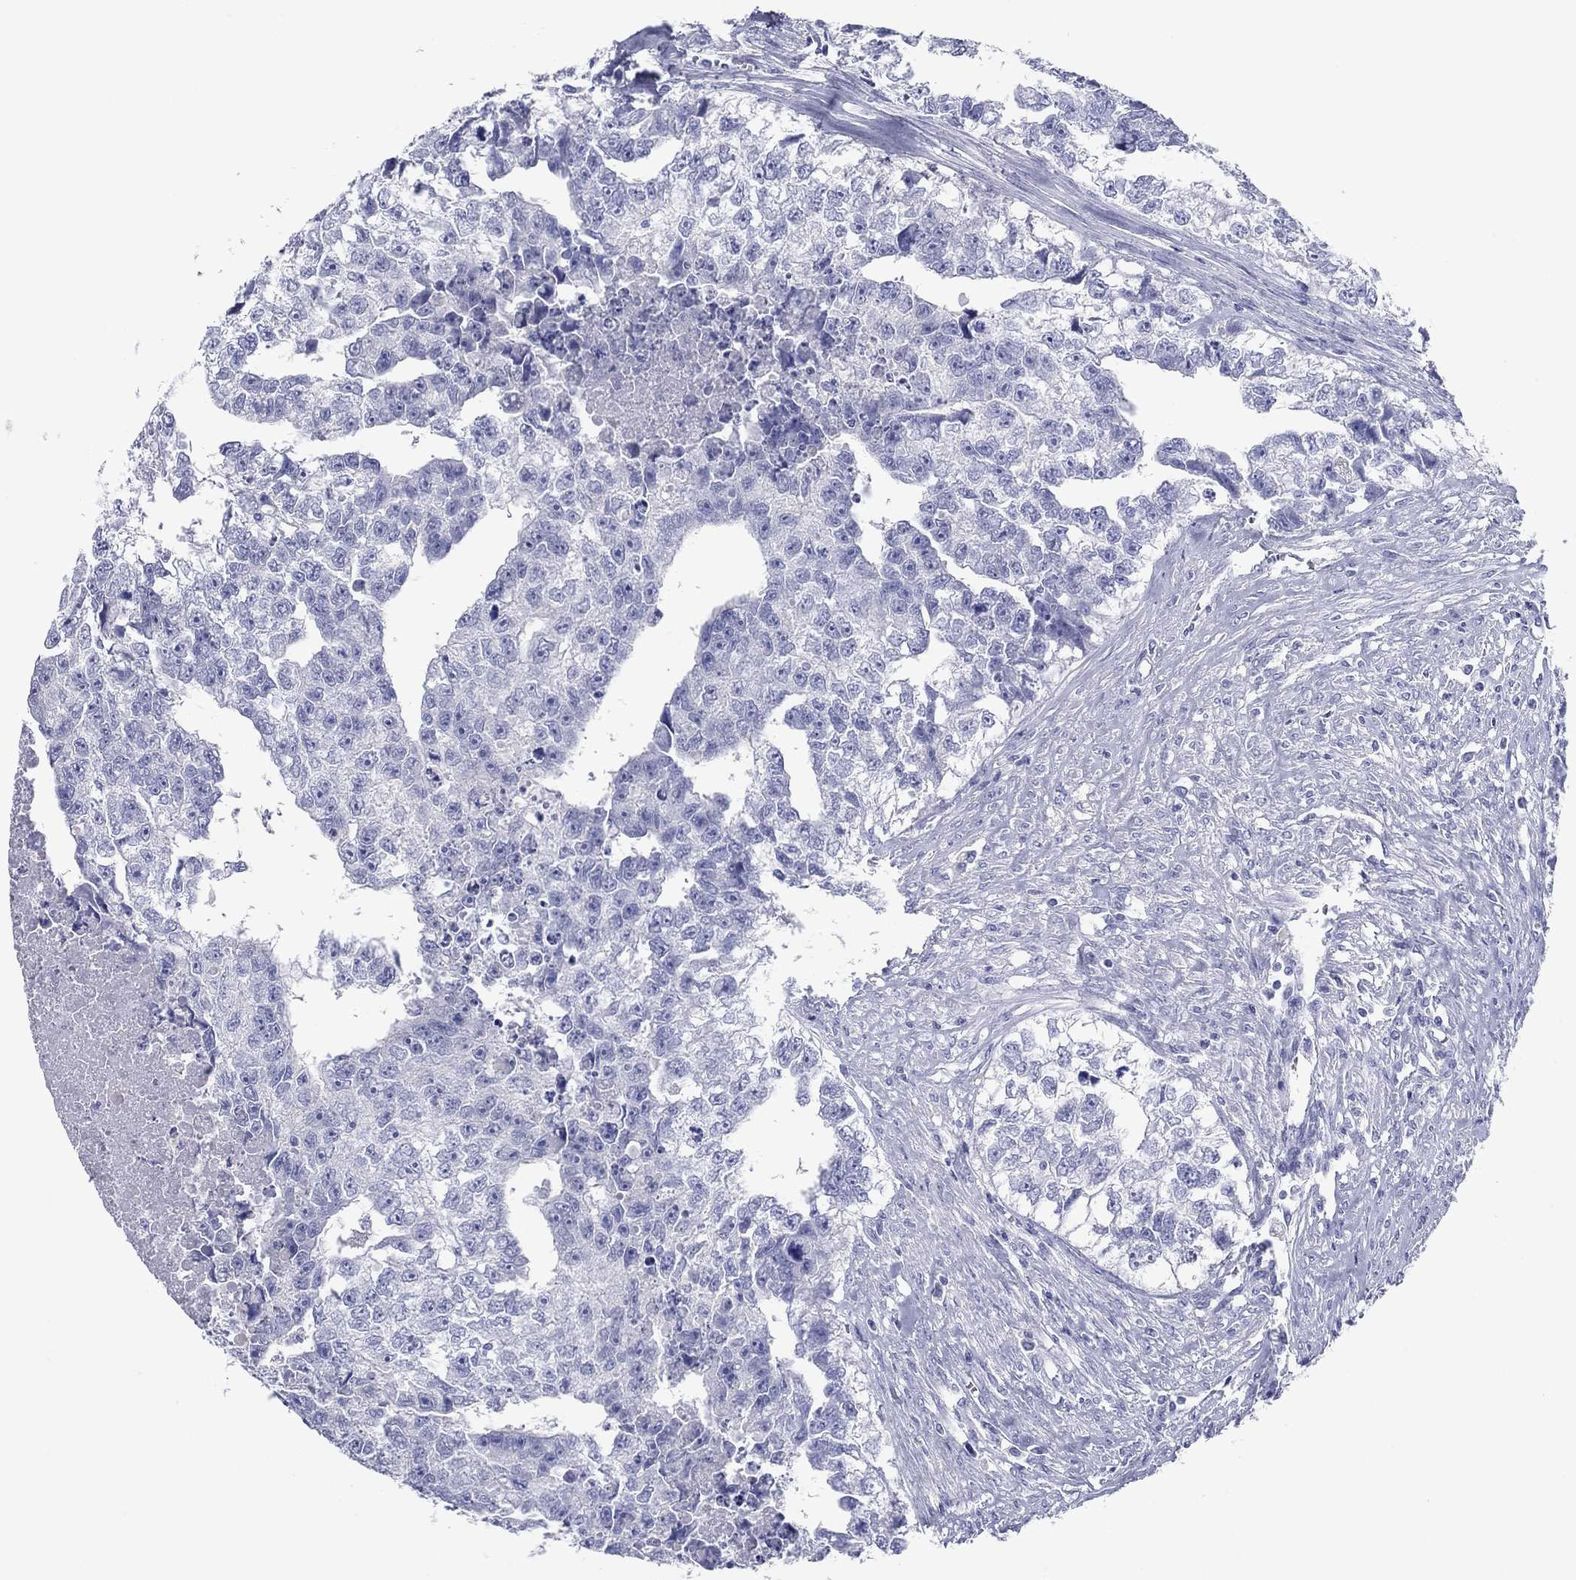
{"staining": {"intensity": "negative", "quantity": "none", "location": "none"}, "tissue": "testis cancer", "cell_type": "Tumor cells", "image_type": "cancer", "snomed": [{"axis": "morphology", "description": "Carcinoma, Embryonal, NOS"}, {"axis": "morphology", "description": "Teratoma, malignant, NOS"}, {"axis": "topography", "description": "Testis"}], "caption": "DAB immunohistochemical staining of human testis teratoma (malignant) reveals no significant positivity in tumor cells.", "gene": "ATP4A", "patient": {"sex": "male", "age": 44}}